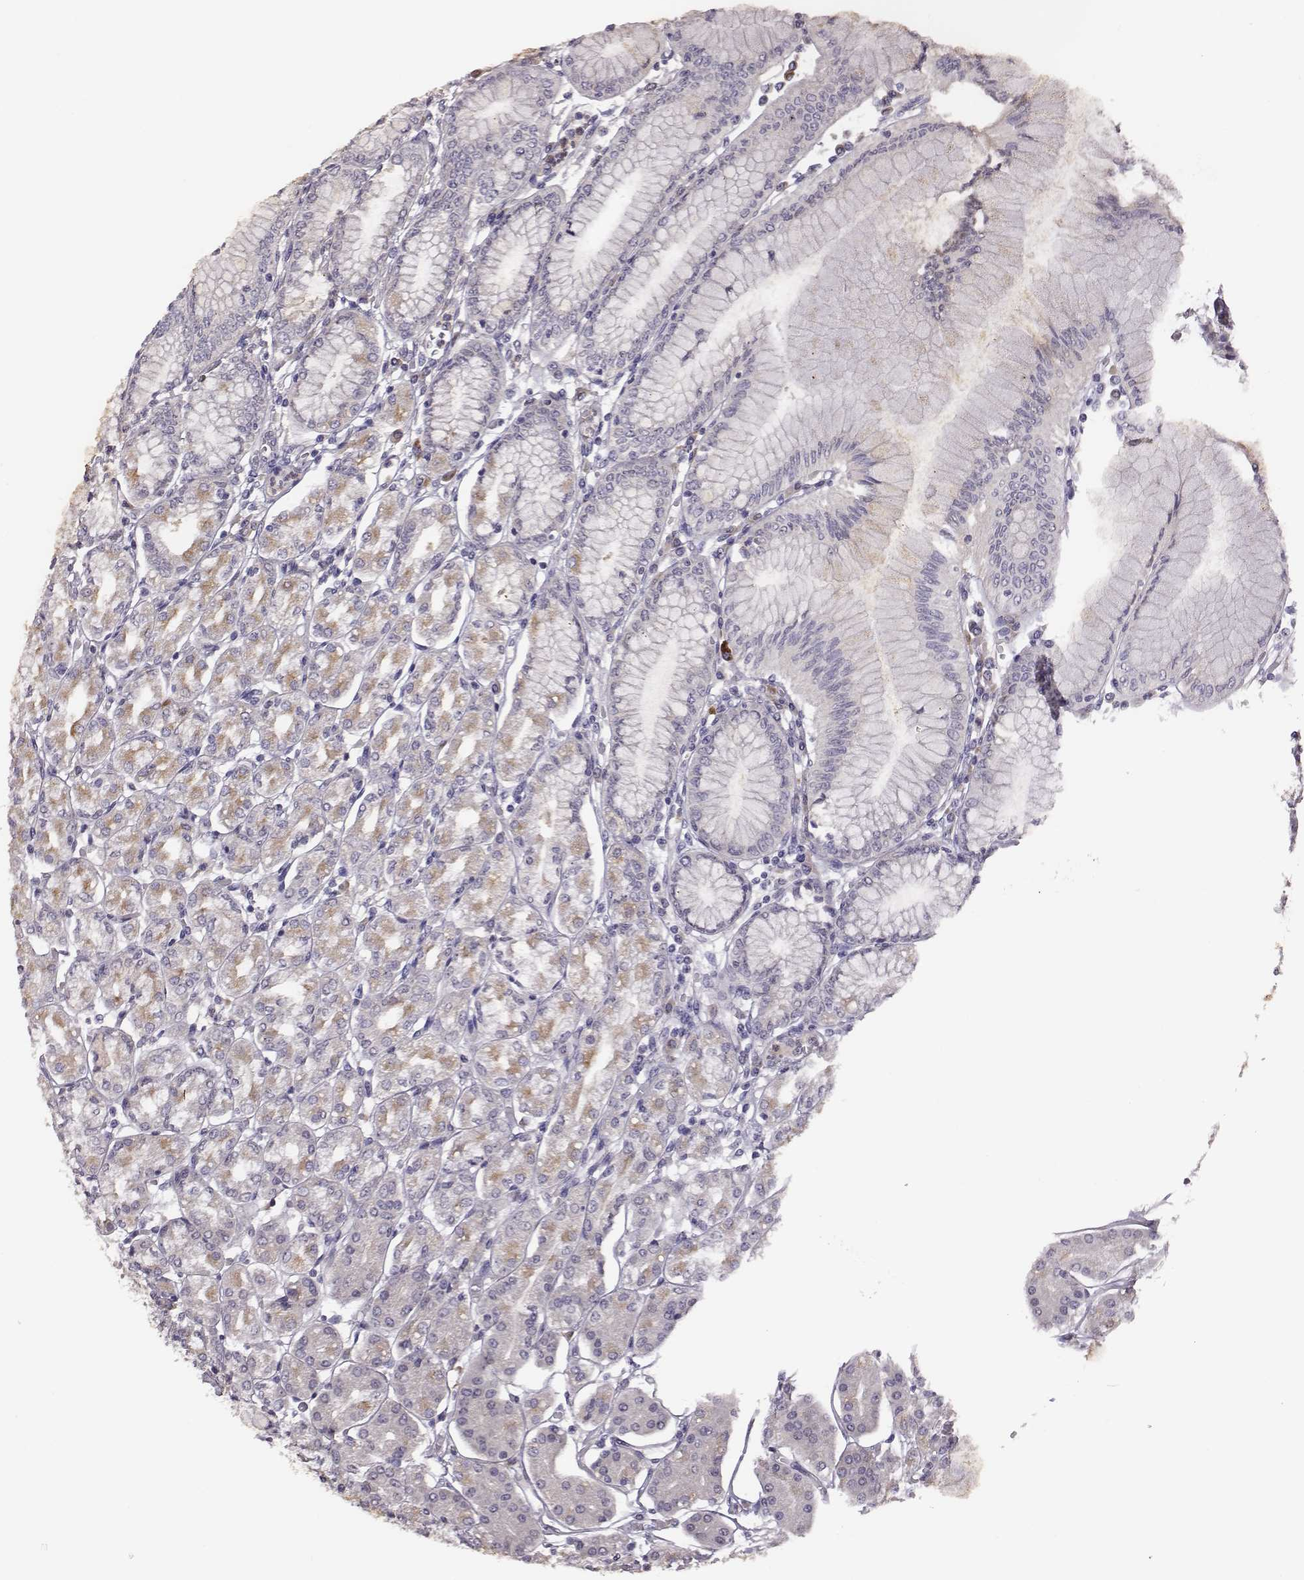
{"staining": {"intensity": "weak", "quantity": "<25%", "location": "cytoplasmic/membranous"}, "tissue": "stomach", "cell_type": "Glandular cells", "image_type": "normal", "snomed": [{"axis": "morphology", "description": "Normal tissue, NOS"}, {"axis": "topography", "description": "Skeletal muscle"}, {"axis": "topography", "description": "Stomach"}], "caption": "A high-resolution micrograph shows IHC staining of normal stomach, which shows no significant staining in glandular cells. (IHC, brightfield microscopy, high magnification).", "gene": "KMO", "patient": {"sex": "female", "age": 57}}